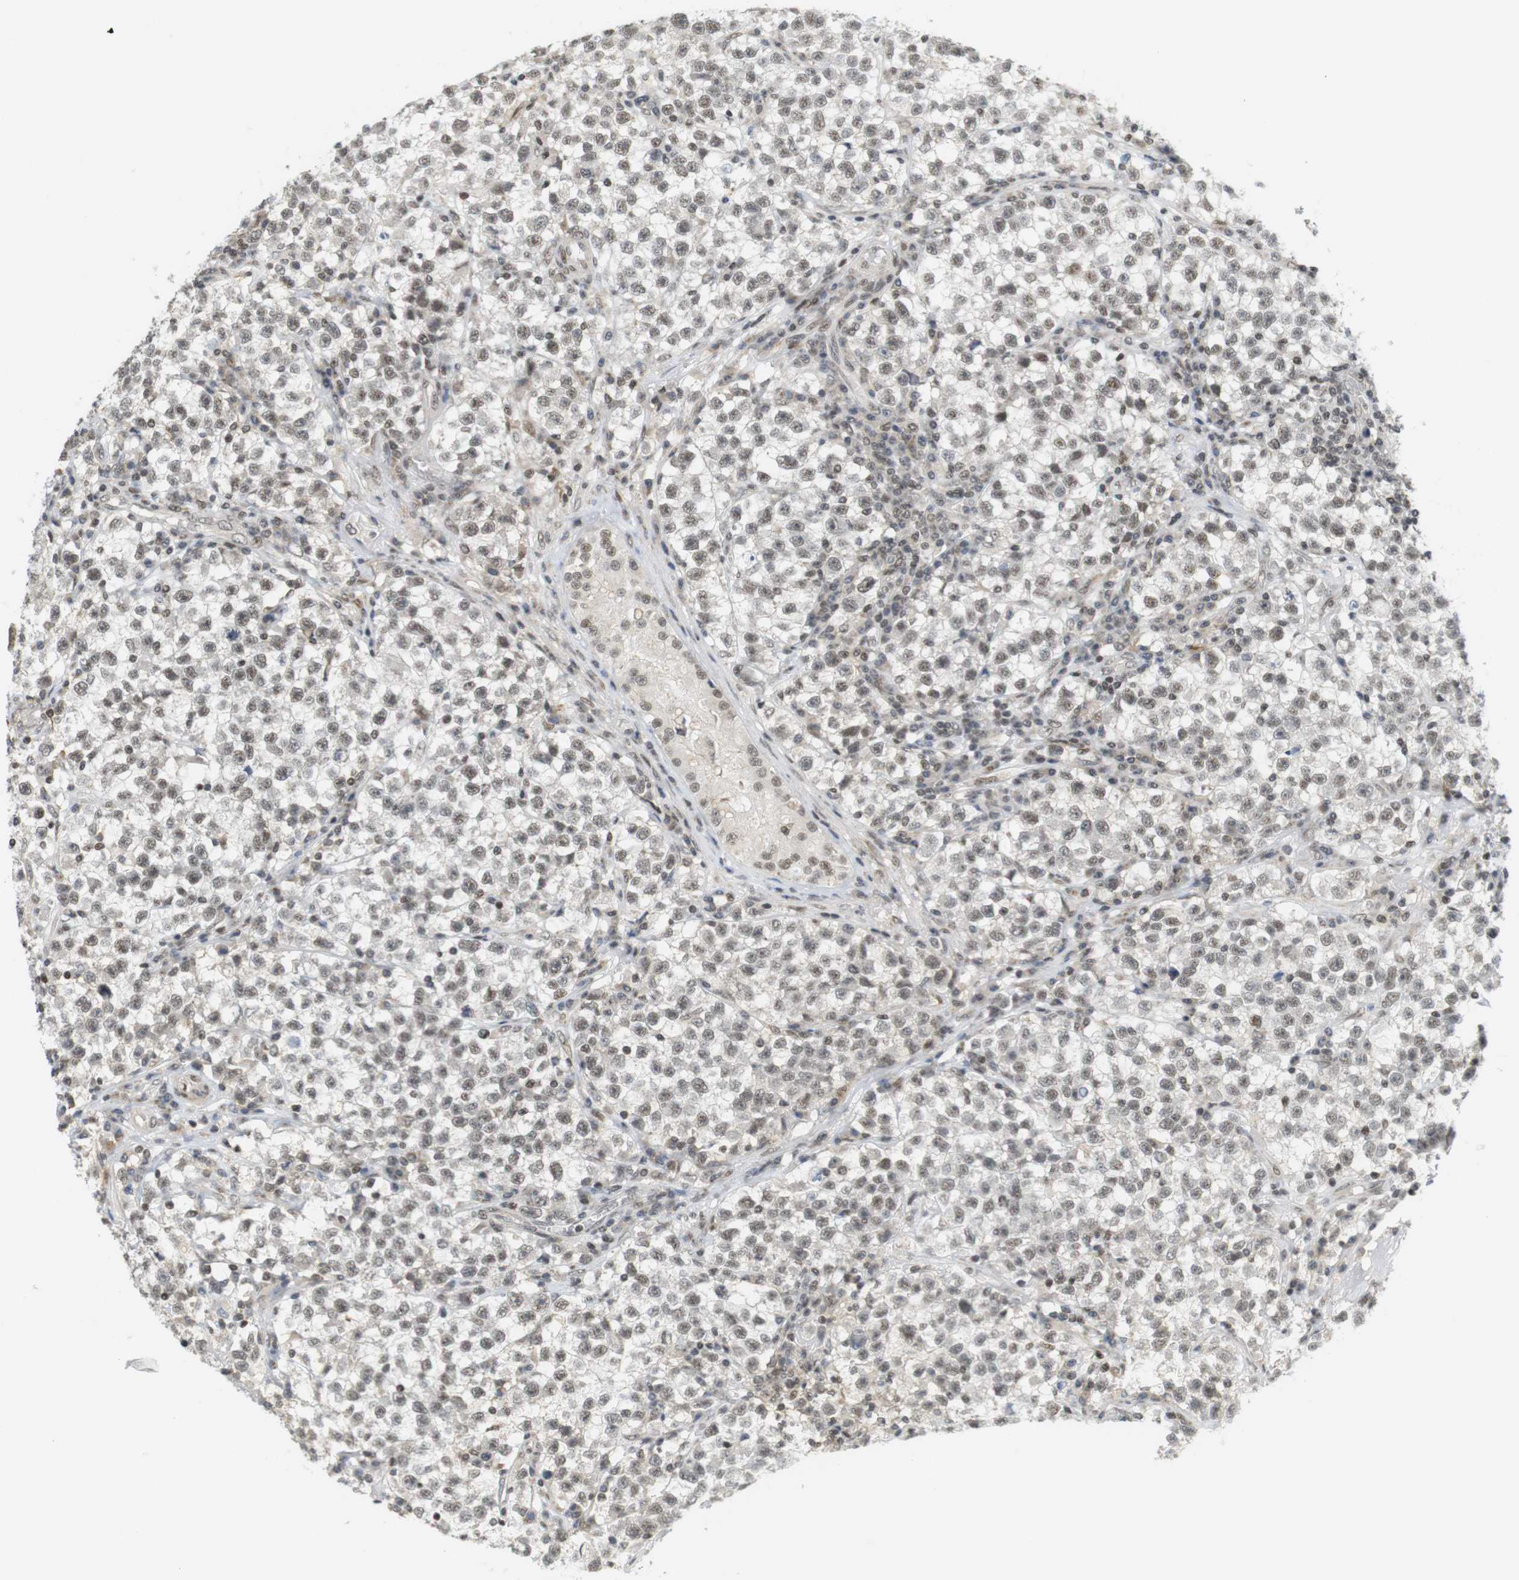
{"staining": {"intensity": "weak", "quantity": ">75%", "location": "nuclear"}, "tissue": "testis cancer", "cell_type": "Tumor cells", "image_type": "cancer", "snomed": [{"axis": "morphology", "description": "Seminoma, NOS"}, {"axis": "topography", "description": "Testis"}], "caption": "Protein expression by immunohistochemistry exhibits weak nuclear staining in approximately >75% of tumor cells in testis seminoma.", "gene": "BRD4", "patient": {"sex": "male", "age": 22}}